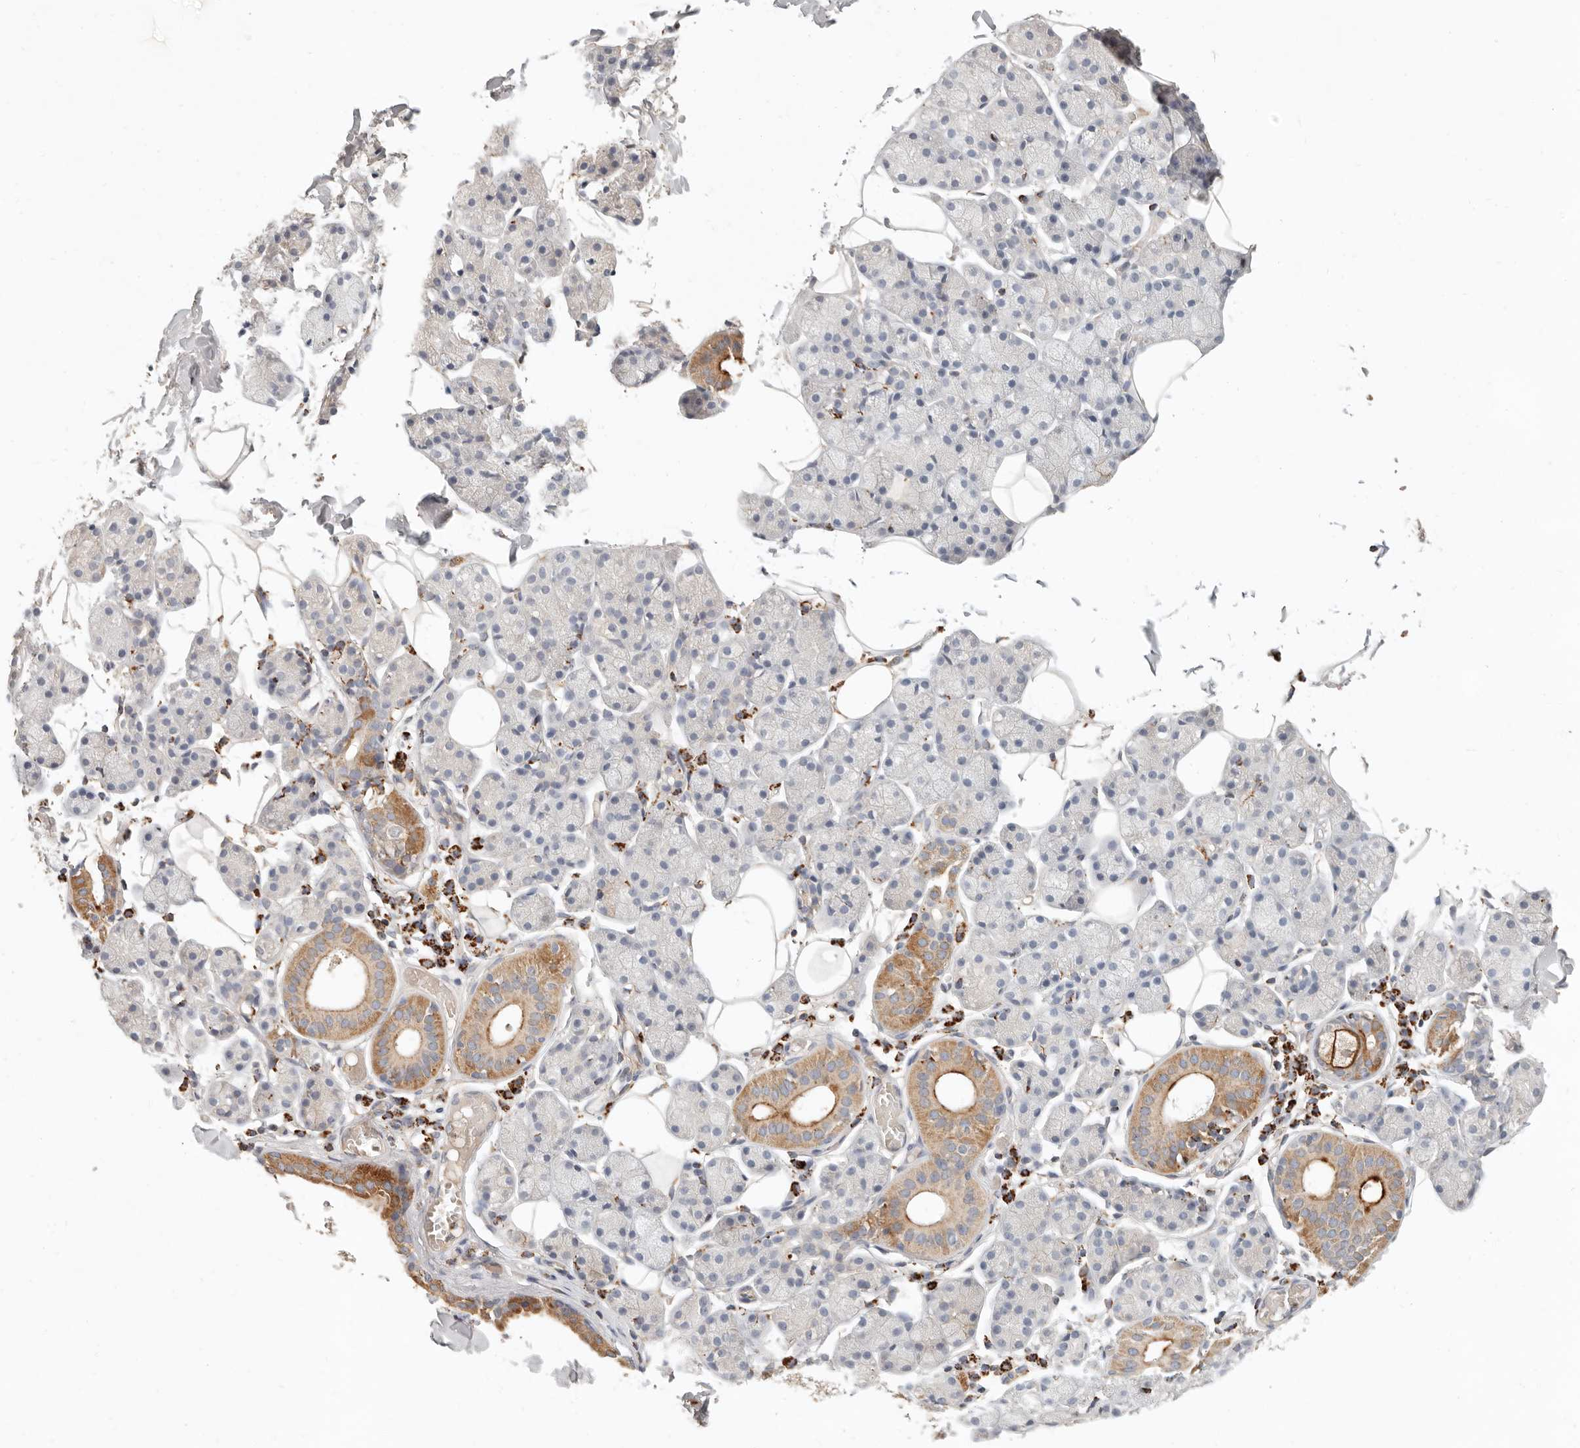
{"staining": {"intensity": "strong", "quantity": "<25%", "location": "cytoplasmic/membranous"}, "tissue": "salivary gland", "cell_type": "Glandular cells", "image_type": "normal", "snomed": [{"axis": "morphology", "description": "Normal tissue, NOS"}, {"axis": "topography", "description": "Salivary gland"}], "caption": "Protein staining reveals strong cytoplasmic/membranous staining in about <25% of glandular cells in normal salivary gland.", "gene": "ARHGEF10L", "patient": {"sex": "female", "age": 33}}